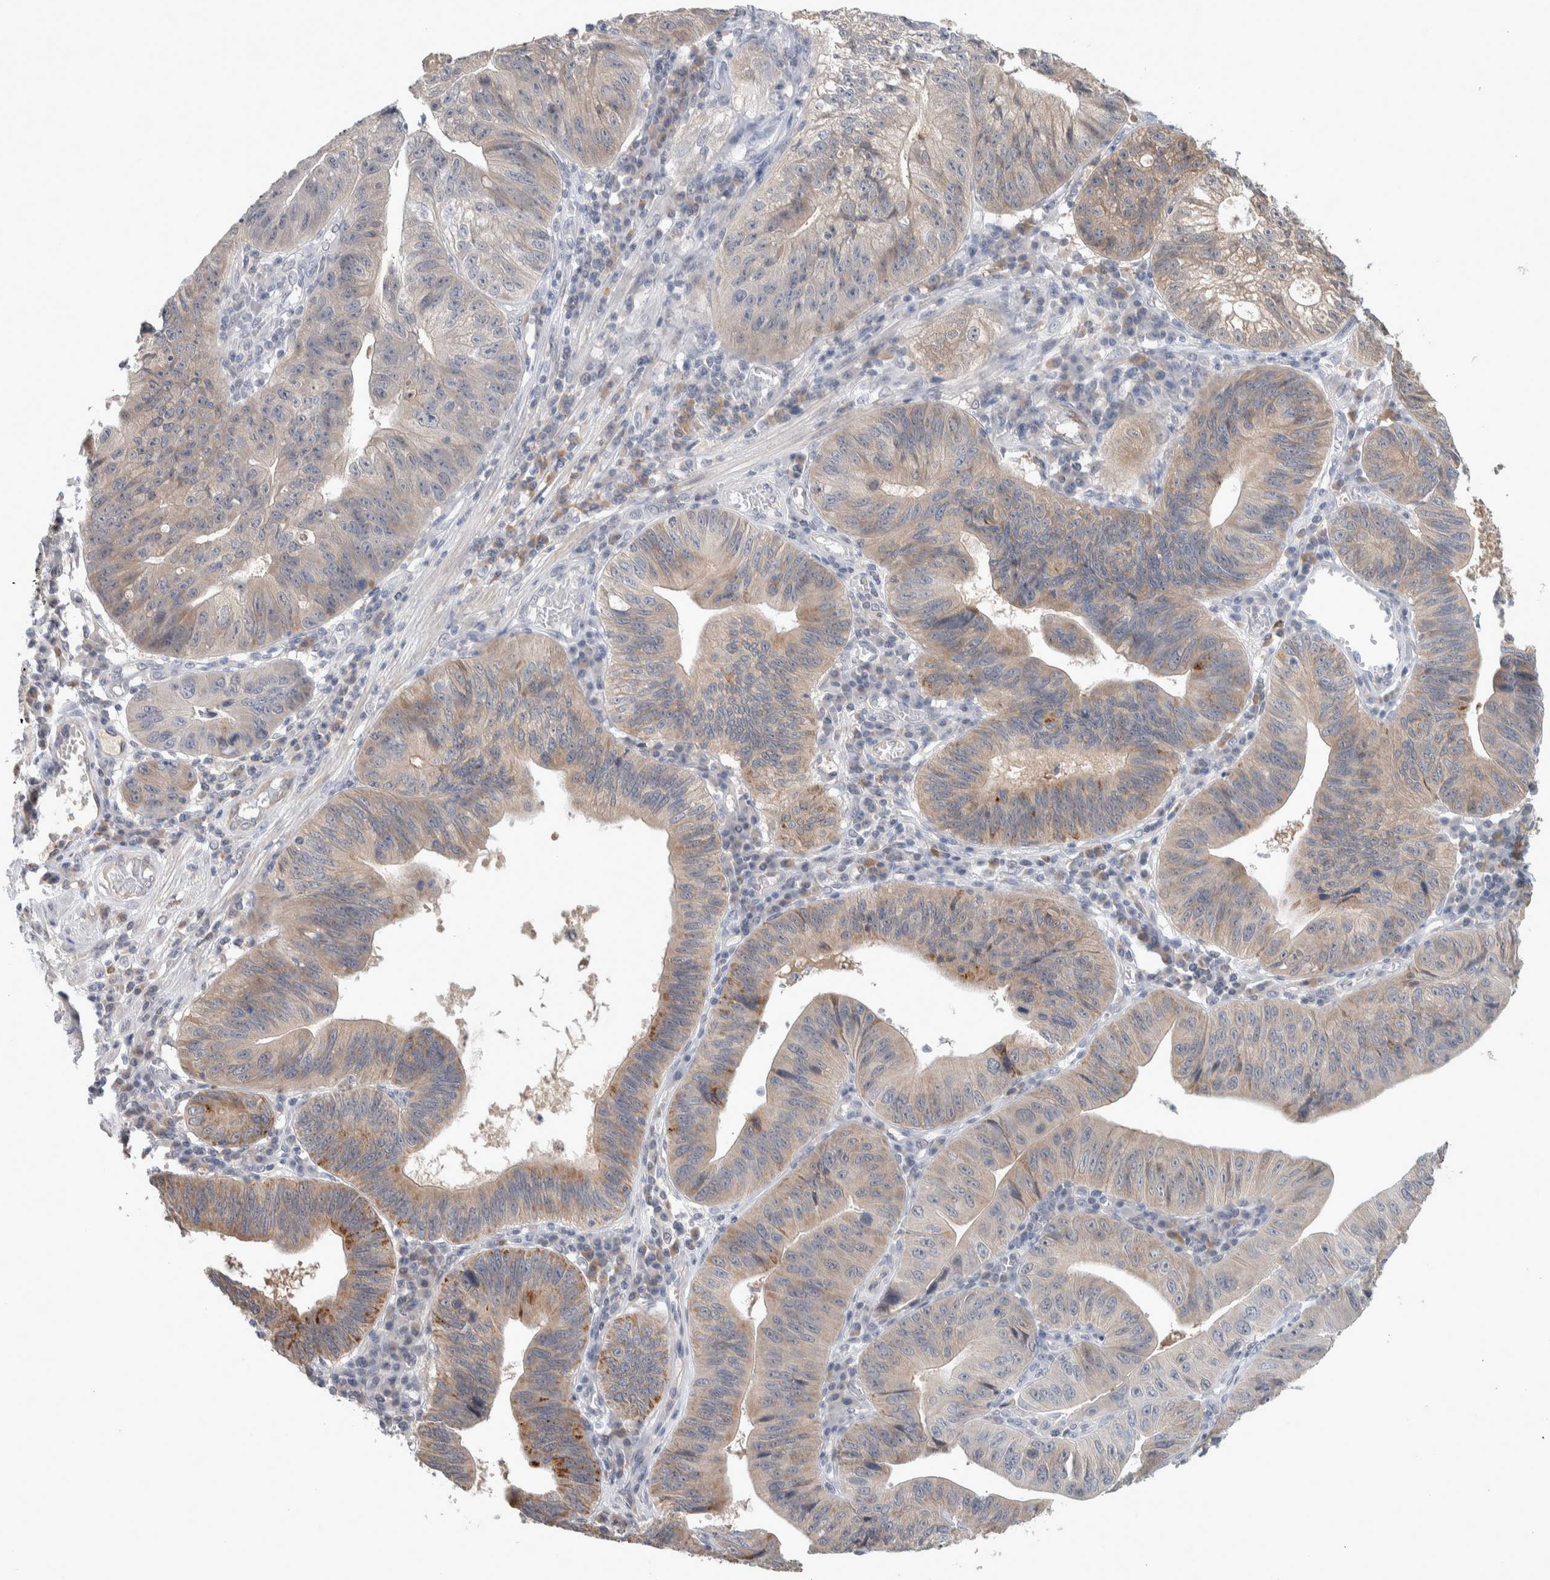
{"staining": {"intensity": "weak", "quantity": "25%-75%", "location": "cytoplasmic/membranous"}, "tissue": "stomach cancer", "cell_type": "Tumor cells", "image_type": "cancer", "snomed": [{"axis": "morphology", "description": "Adenocarcinoma, NOS"}, {"axis": "topography", "description": "Stomach"}], "caption": "Stomach cancer (adenocarcinoma) stained with DAB (3,3'-diaminobenzidine) IHC reveals low levels of weak cytoplasmic/membranous positivity in approximately 25%-75% of tumor cells. The staining was performed using DAB (3,3'-diaminobenzidine) to visualize the protein expression in brown, while the nuclei were stained in blue with hematoxylin (Magnification: 20x).", "gene": "DEPTOR", "patient": {"sex": "male", "age": 59}}